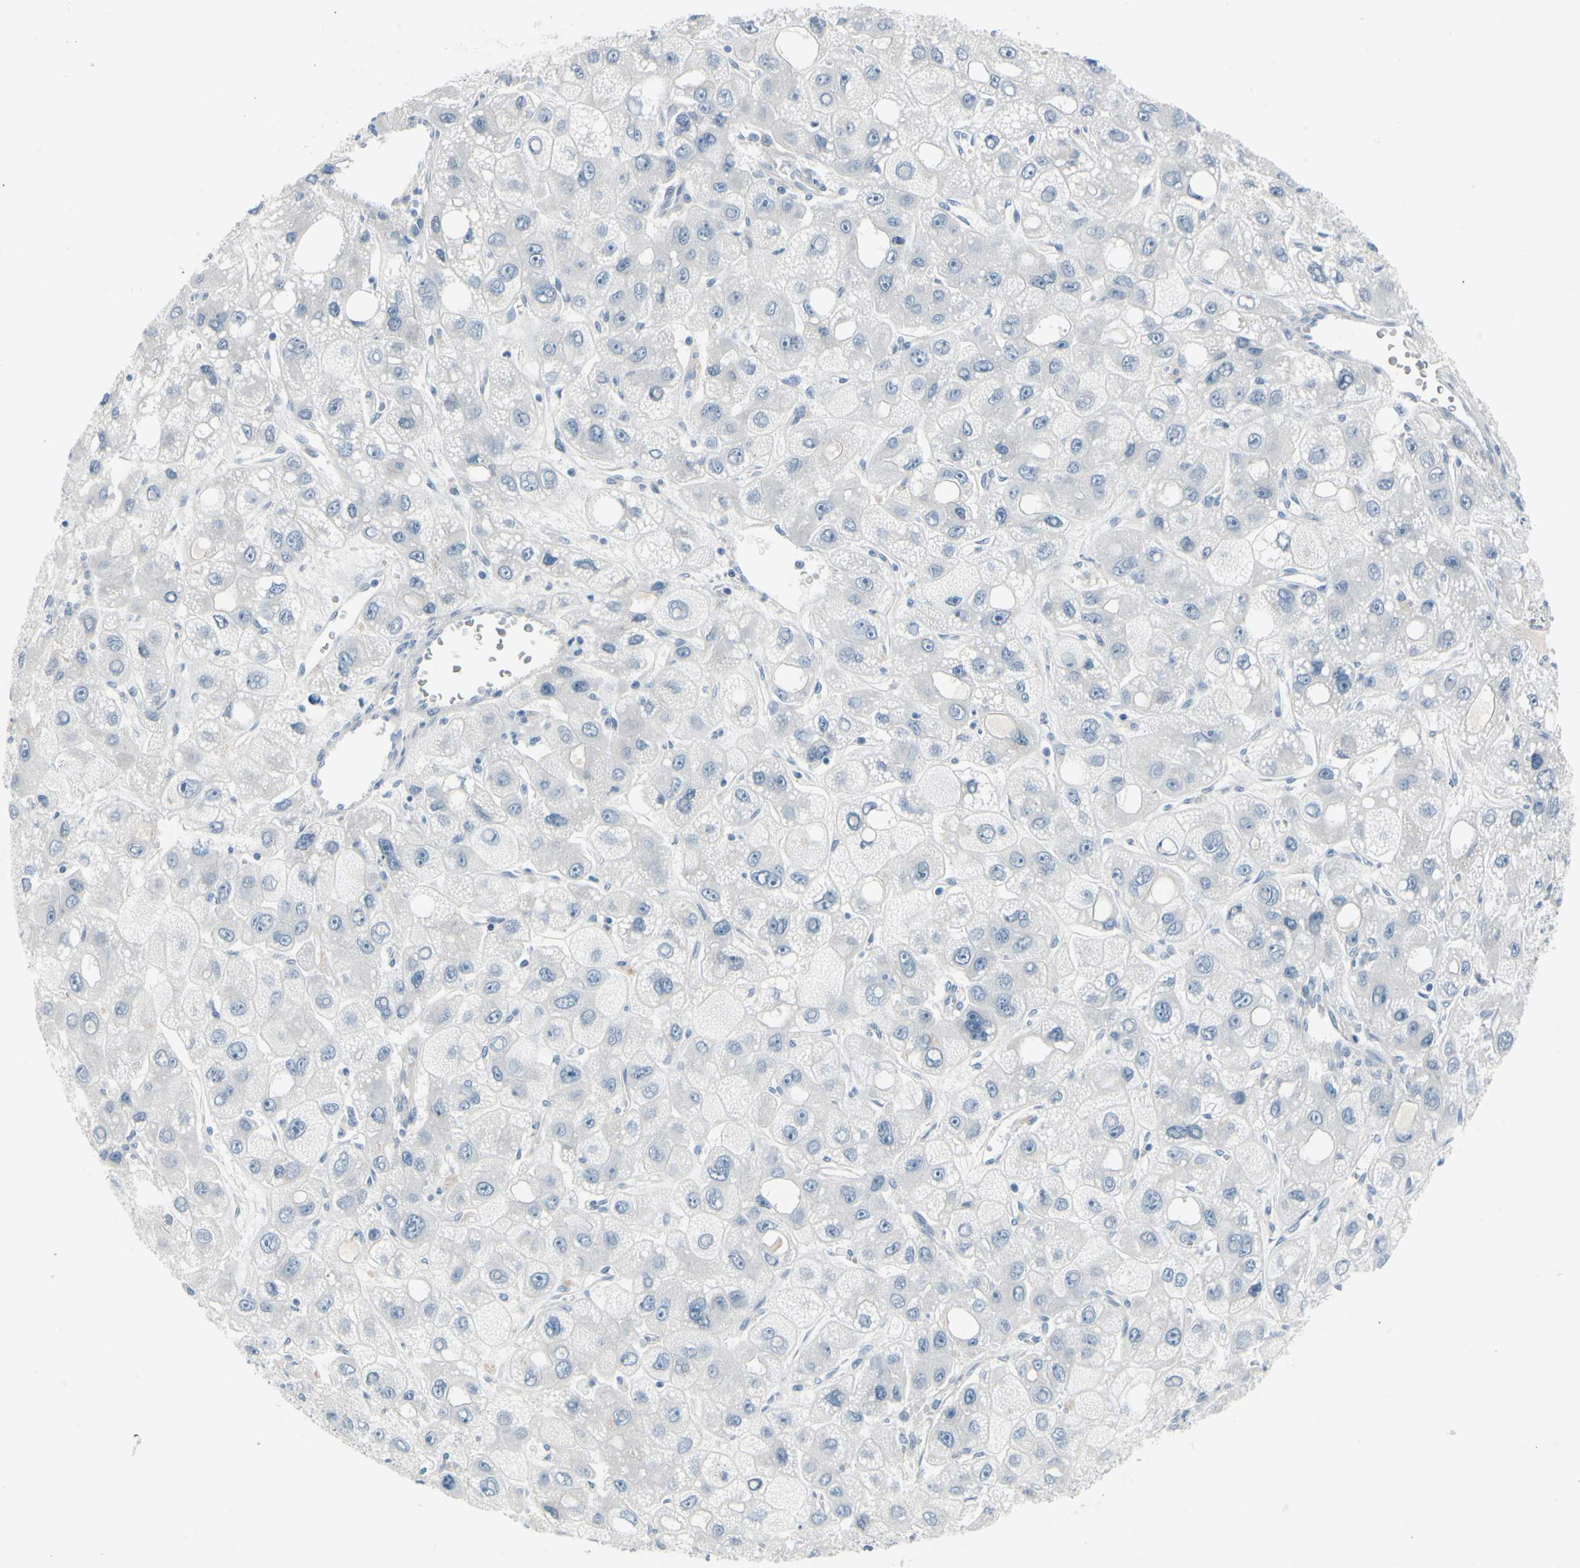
{"staining": {"intensity": "negative", "quantity": "none", "location": "none"}, "tissue": "liver cancer", "cell_type": "Tumor cells", "image_type": "cancer", "snomed": [{"axis": "morphology", "description": "Carcinoma, Hepatocellular, NOS"}, {"axis": "topography", "description": "Liver"}], "caption": "This is an immunohistochemistry micrograph of liver cancer (hepatocellular carcinoma). There is no expression in tumor cells.", "gene": "PGR", "patient": {"sex": "male", "age": 55}}